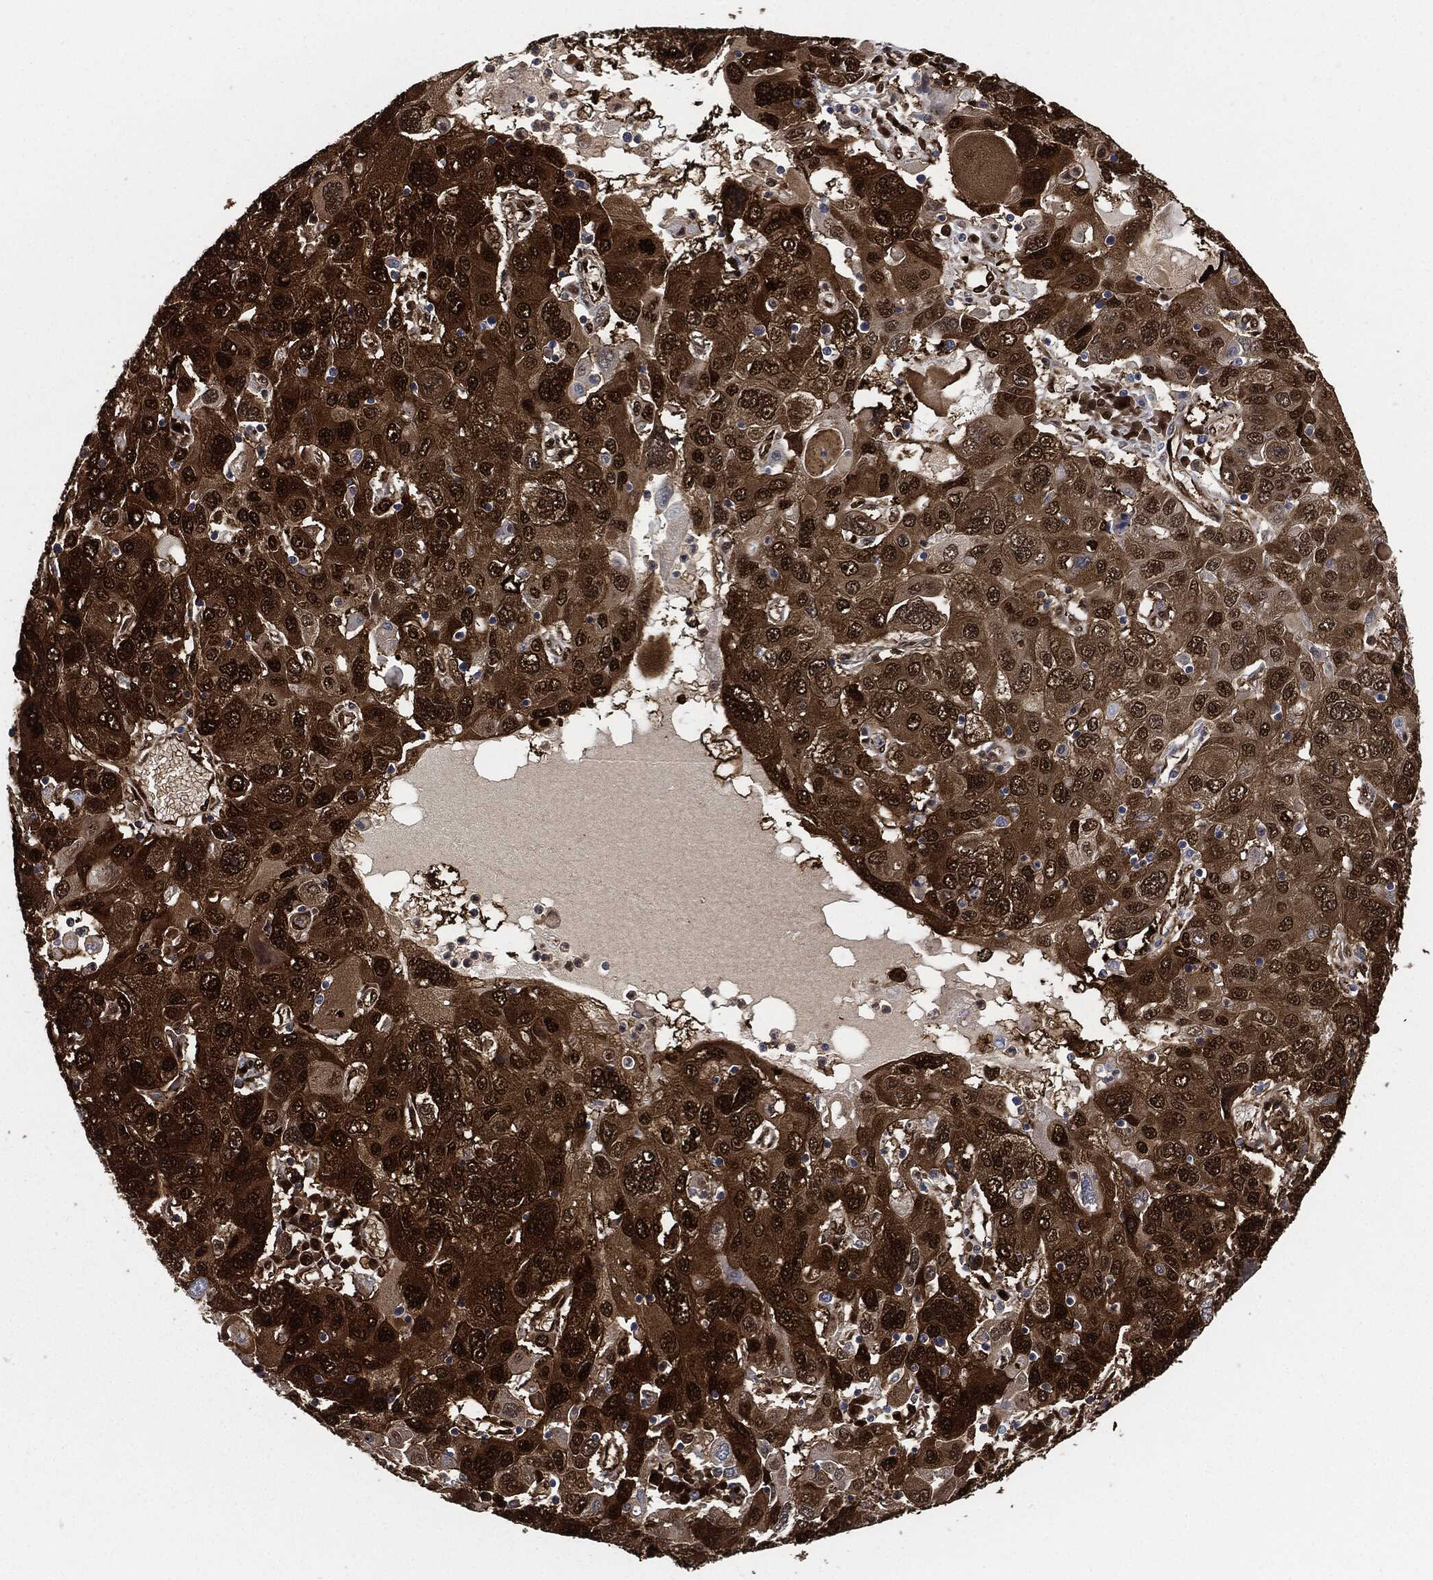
{"staining": {"intensity": "strong", "quantity": "25%-75%", "location": "cytoplasmic/membranous,nuclear"}, "tissue": "stomach cancer", "cell_type": "Tumor cells", "image_type": "cancer", "snomed": [{"axis": "morphology", "description": "Adenocarcinoma, NOS"}, {"axis": "topography", "description": "Stomach"}], "caption": "Strong cytoplasmic/membranous and nuclear positivity is seen in about 25%-75% of tumor cells in stomach cancer.", "gene": "DCTN1", "patient": {"sex": "male", "age": 56}}